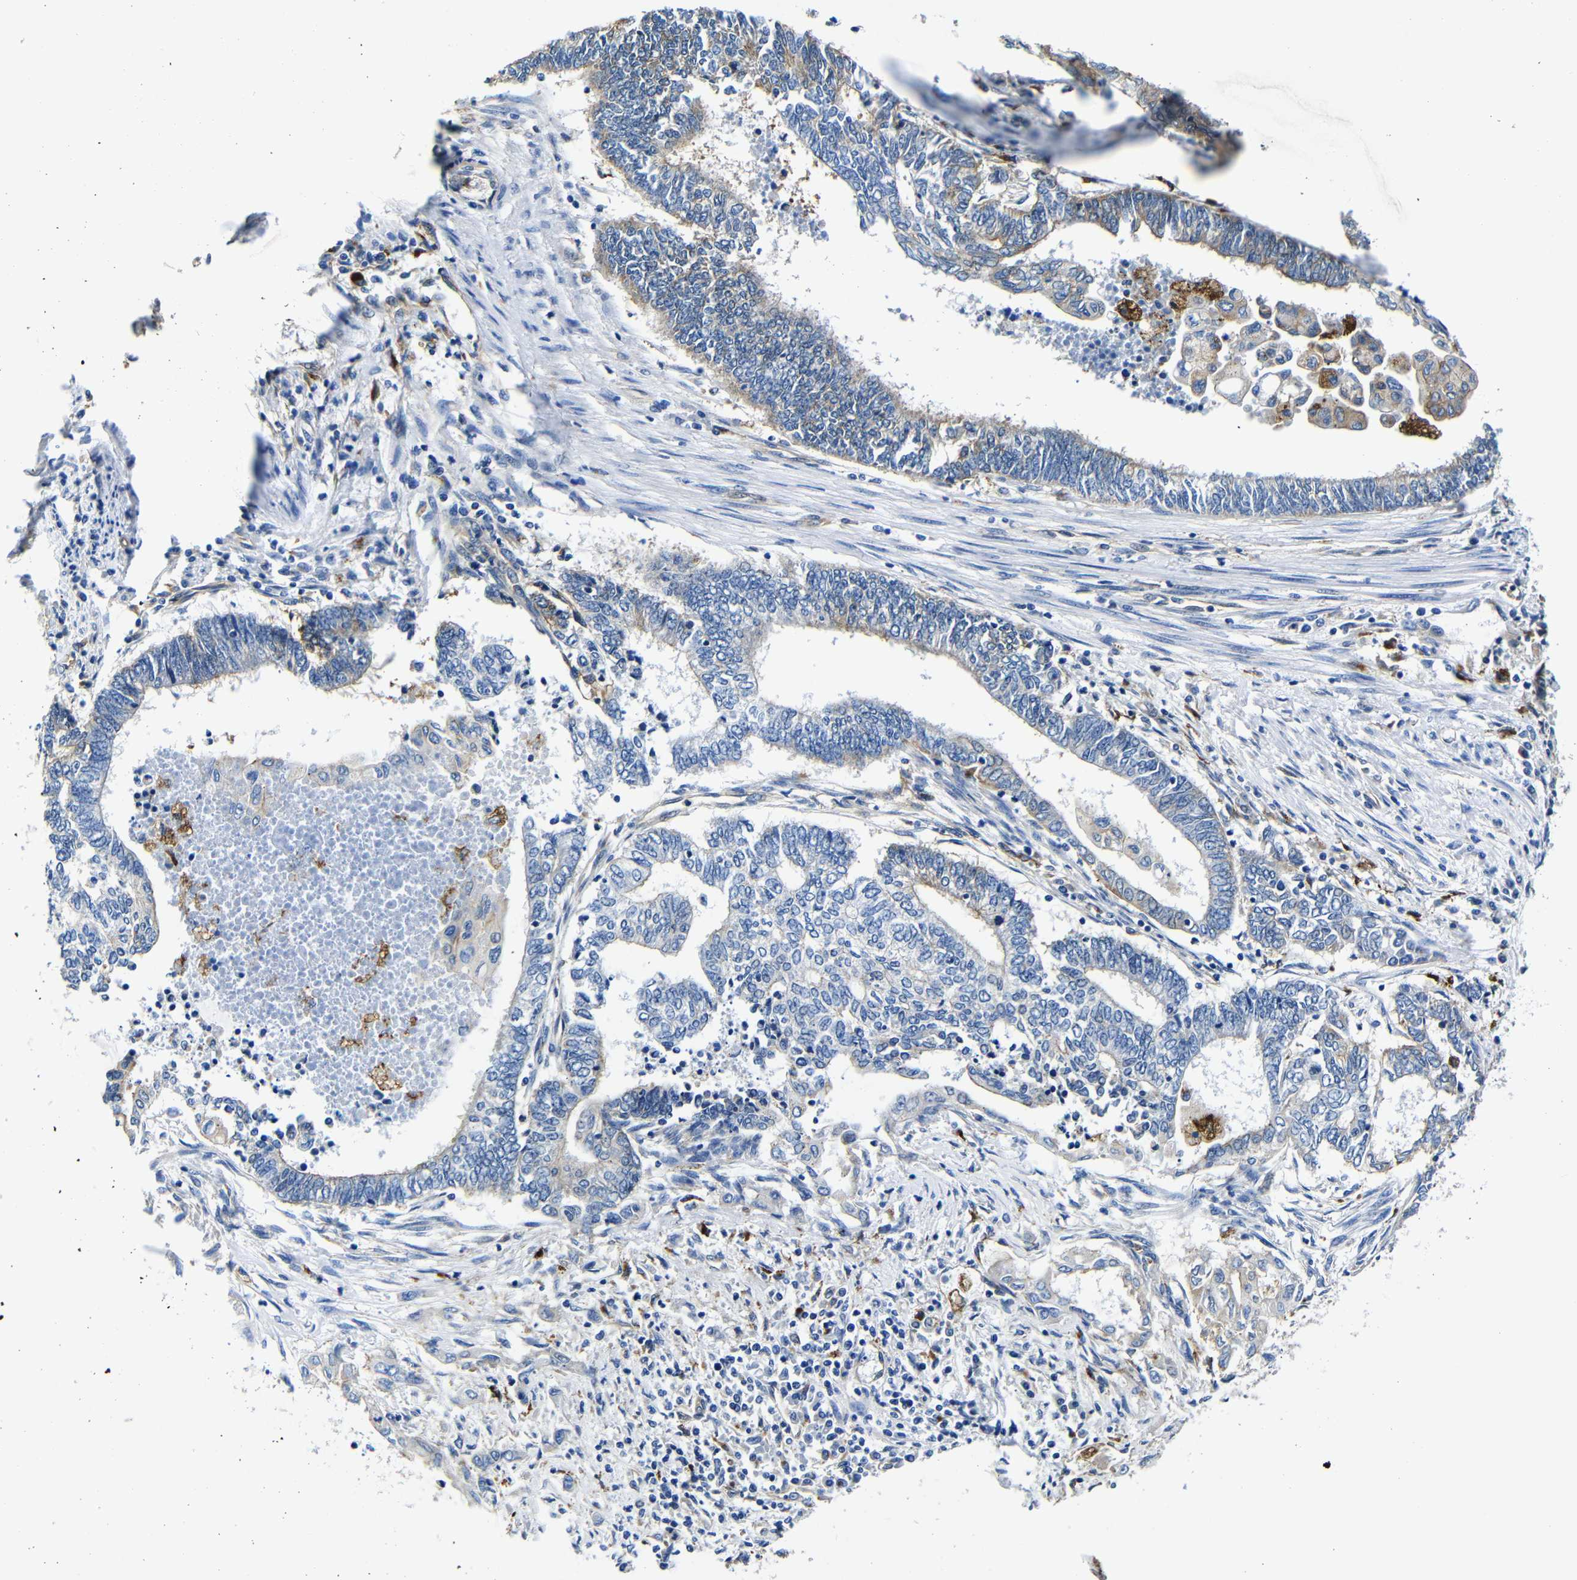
{"staining": {"intensity": "weak", "quantity": "<25%", "location": "cytoplasmic/membranous"}, "tissue": "endometrial cancer", "cell_type": "Tumor cells", "image_type": "cancer", "snomed": [{"axis": "morphology", "description": "Adenocarcinoma, NOS"}, {"axis": "topography", "description": "Uterus"}, {"axis": "topography", "description": "Endometrium"}], "caption": "A high-resolution histopathology image shows immunohistochemistry (IHC) staining of adenocarcinoma (endometrial), which reveals no significant expression in tumor cells. (Brightfield microscopy of DAB (3,3'-diaminobenzidine) immunohistochemistry at high magnification).", "gene": "GIMAP2", "patient": {"sex": "female", "age": 70}}